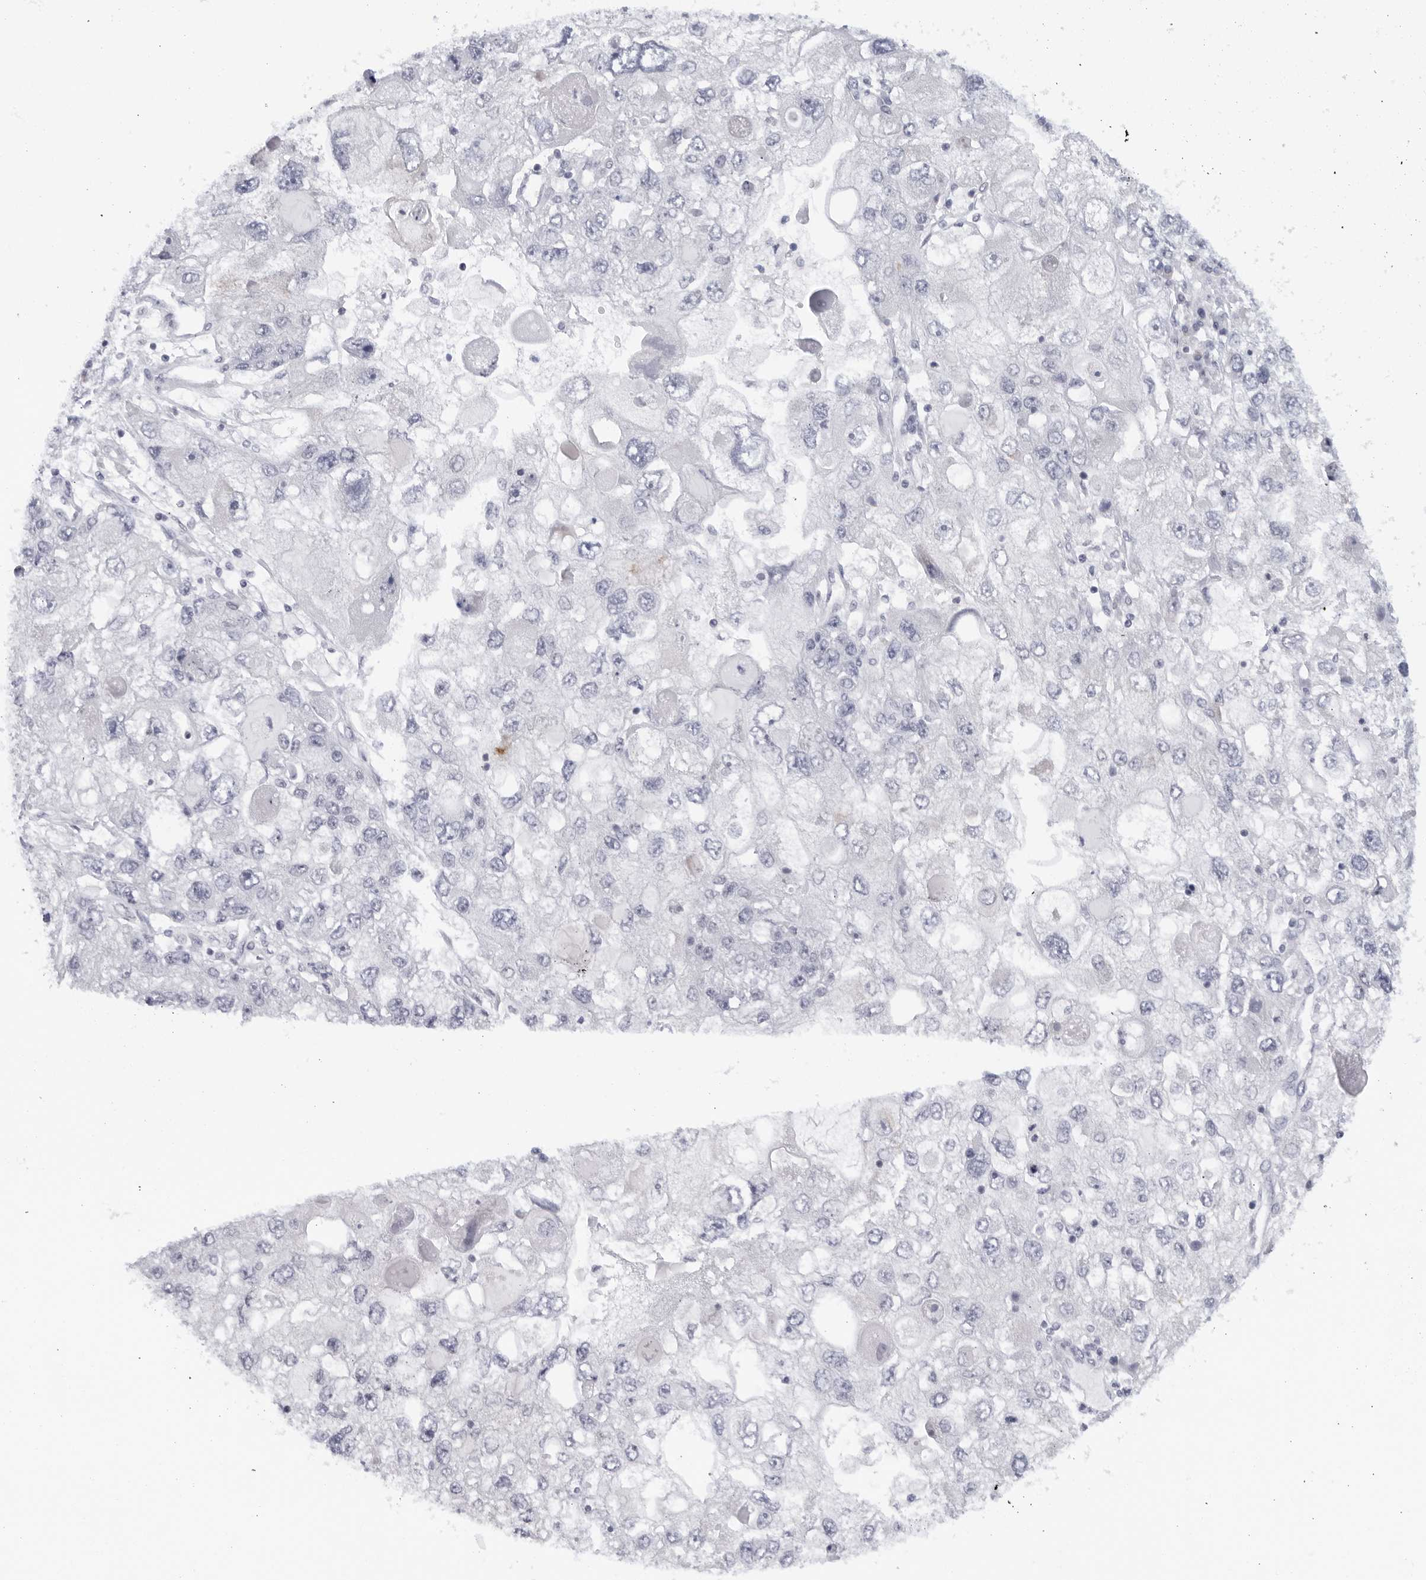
{"staining": {"intensity": "negative", "quantity": "none", "location": "none"}, "tissue": "endometrial cancer", "cell_type": "Tumor cells", "image_type": "cancer", "snomed": [{"axis": "morphology", "description": "Adenocarcinoma, NOS"}, {"axis": "topography", "description": "Endometrium"}], "caption": "Tumor cells show no significant positivity in endometrial adenocarcinoma. Nuclei are stained in blue.", "gene": "WDTC1", "patient": {"sex": "female", "age": 49}}